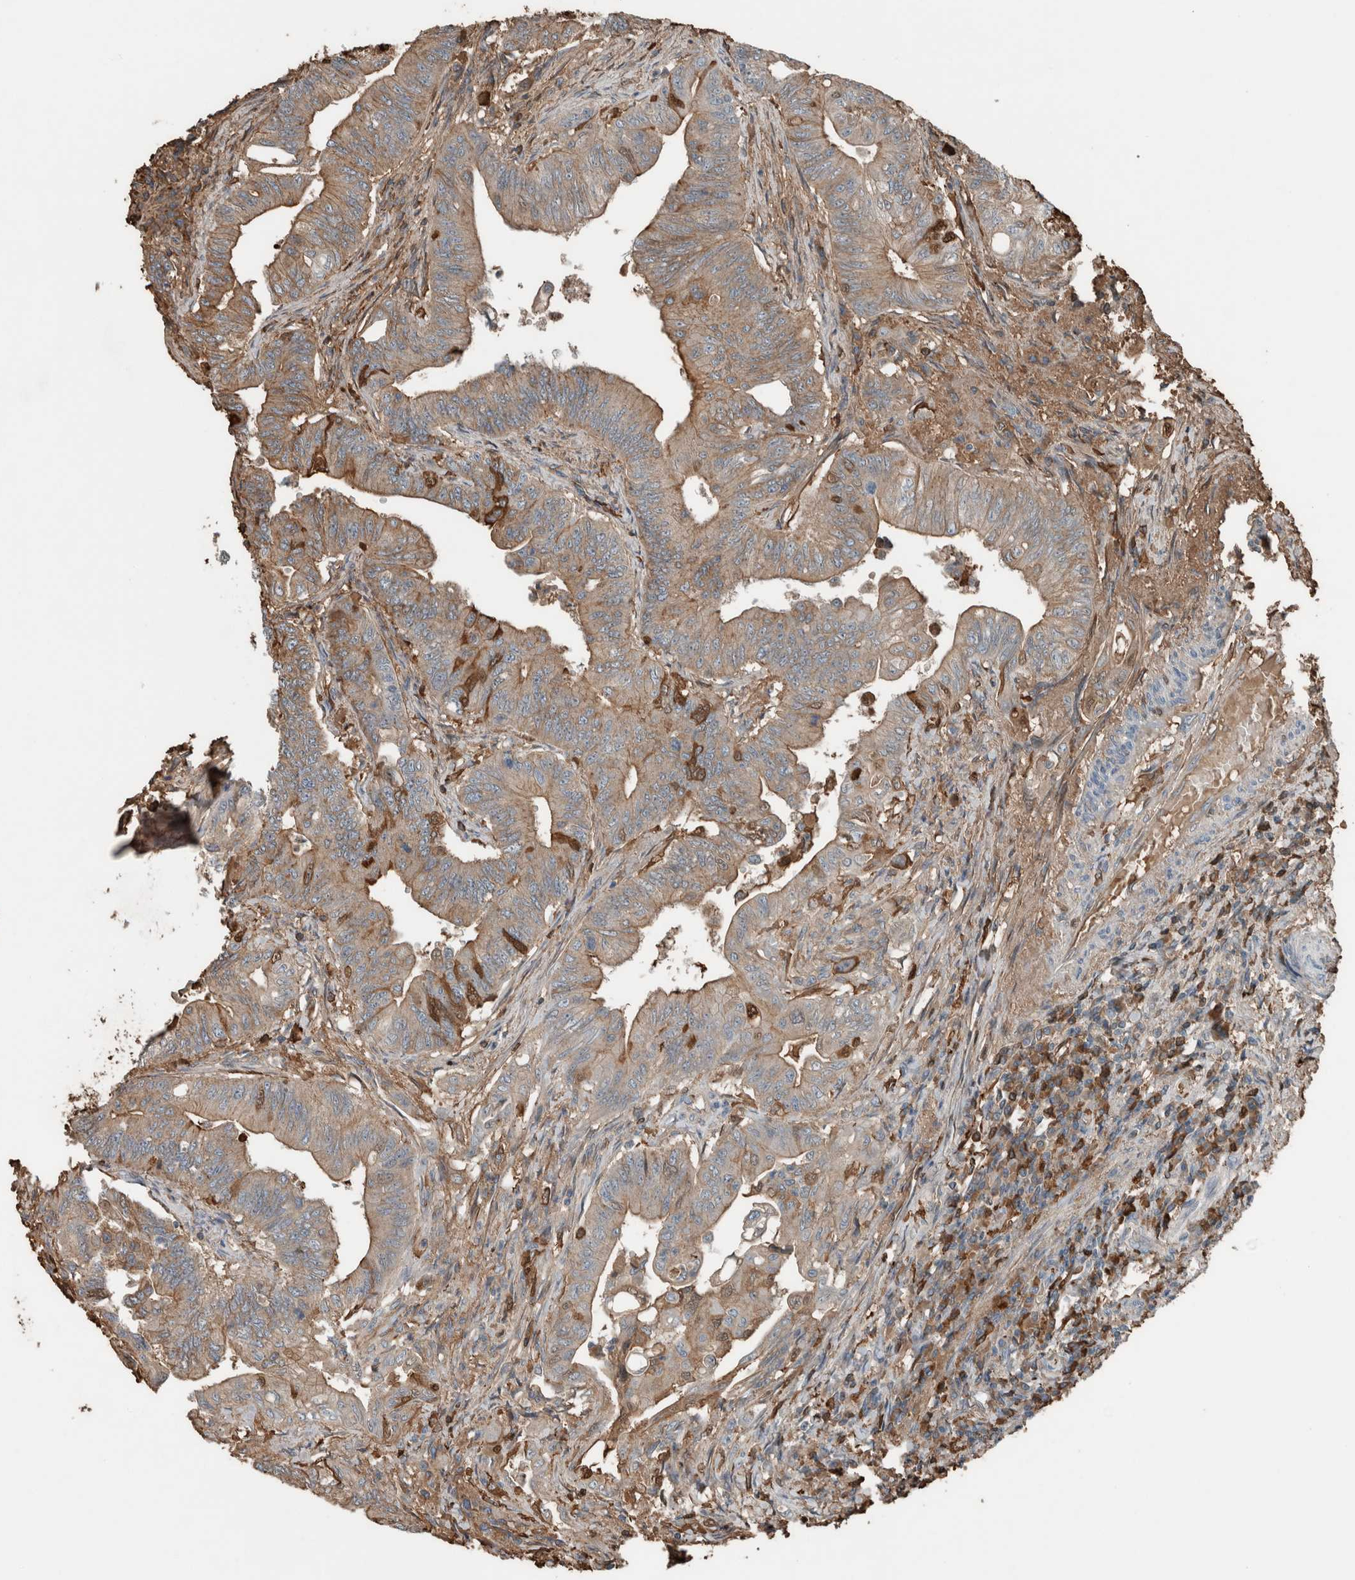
{"staining": {"intensity": "moderate", "quantity": "<25%", "location": "cytoplasmic/membranous"}, "tissue": "colorectal cancer", "cell_type": "Tumor cells", "image_type": "cancer", "snomed": [{"axis": "morphology", "description": "Adenoma, NOS"}, {"axis": "morphology", "description": "Adenocarcinoma, NOS"}, {"axis": "topography", "description": "Colon"}], "caption": "This histopathology image reveals colorectal cancer (adenoma) stained with immunohistochemistry (IHC) to label a protein in brown. The cytoplasmic/membranous of tumor cells show moderate positivity for the protein. Nuclei are counter-stained blue.", "gene": "USP34", "patient": {"sex": "male", "age": 79}}